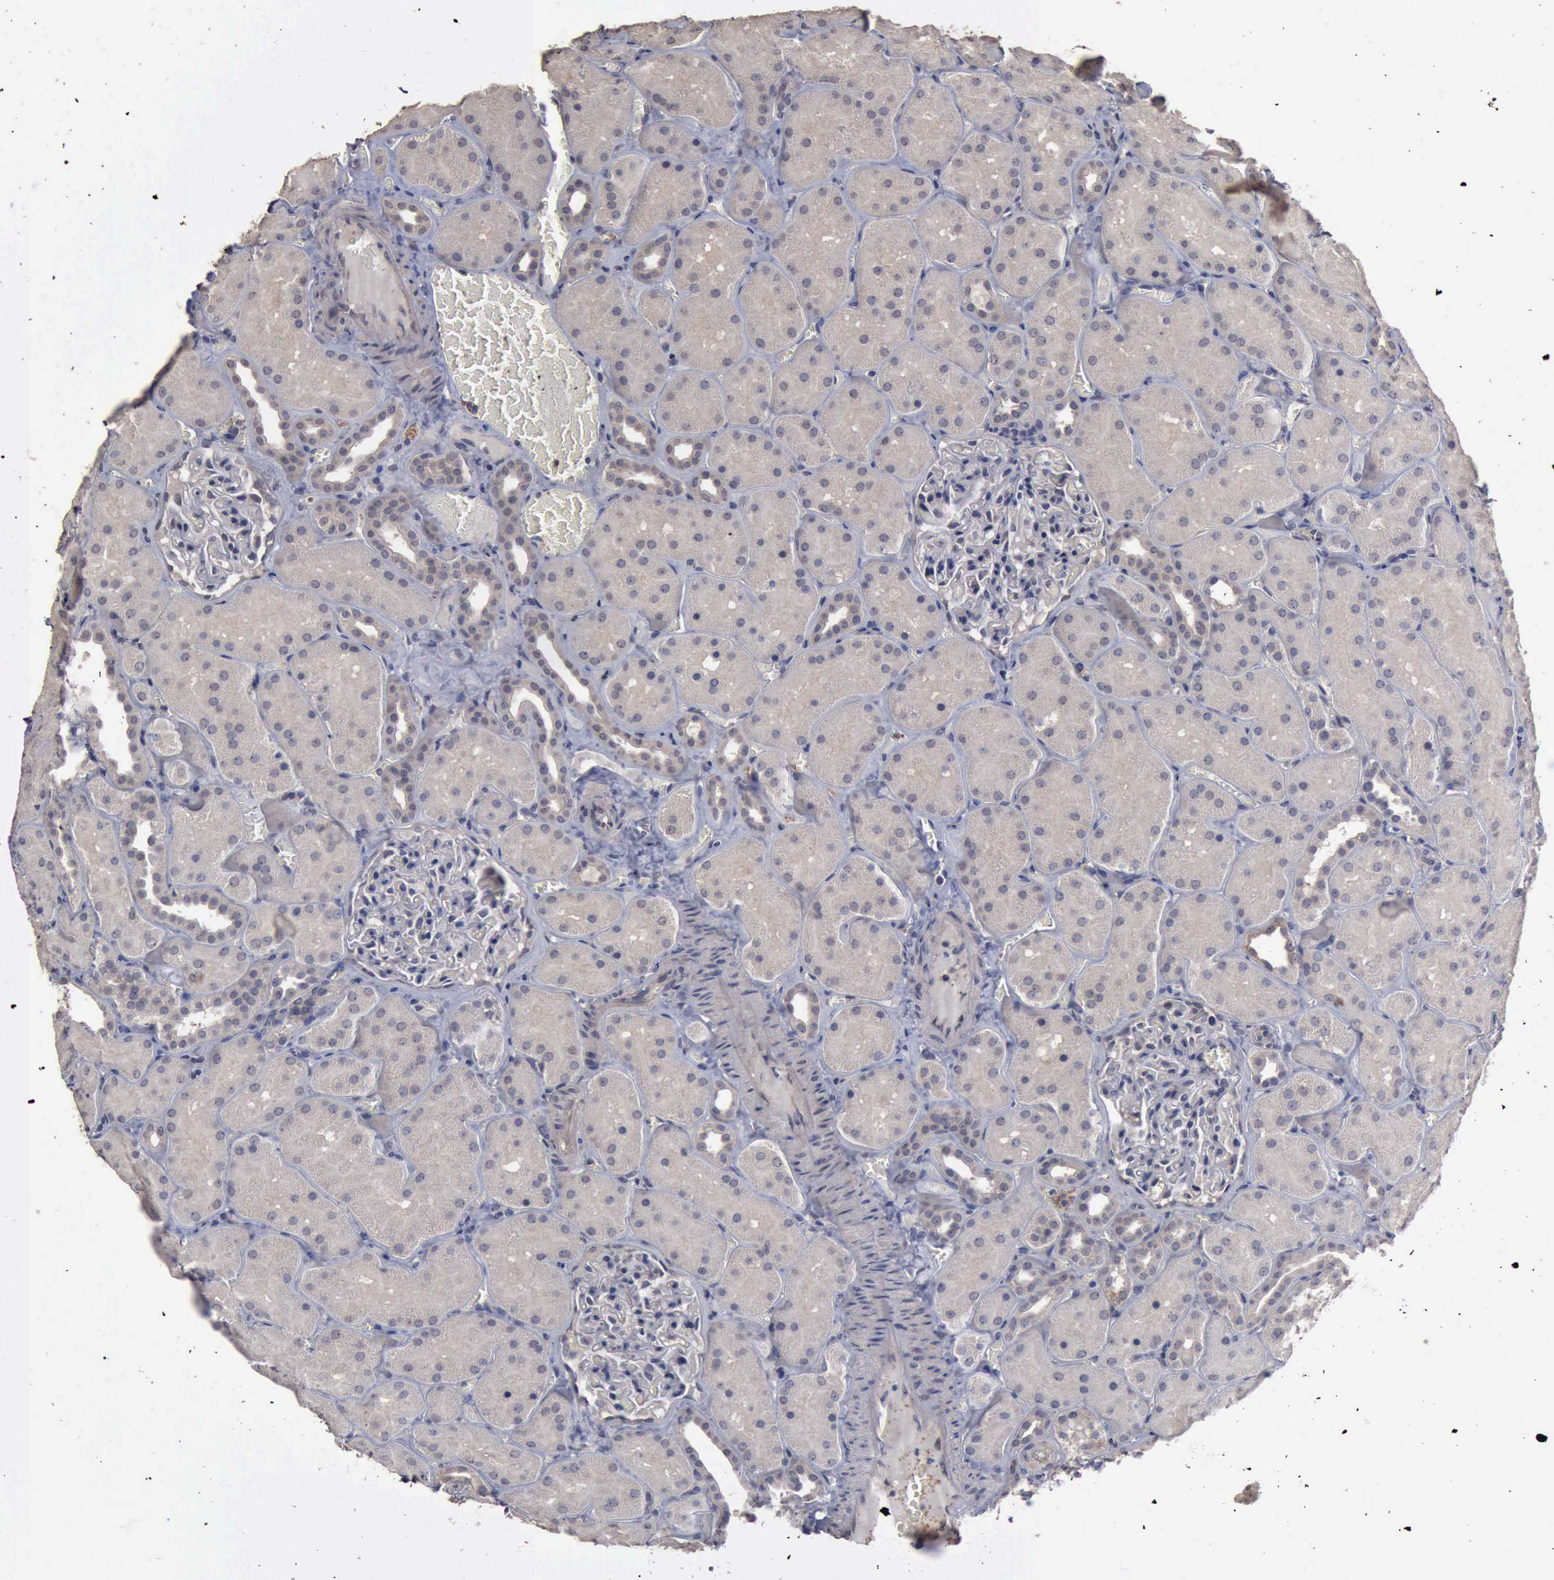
{"staining": {"intensity": "negative", "quantity": "none", "location": "none"}, "tissue": "kidney", "cell_type": "Cells in glomeruli", "image_type": "normal", "snomed": [{"axis": "morphology", "description": "Normal tissue, NOS"}, {"axis": "topography", "description": "Kidney"}], "caption": "DAB immunohistochemical staining of unremarkable kidney displays no significant staining in cells in glomeruli. The staining was performed using DAB to visualize the protein expression in brown, while the nuclei were stained in blue with hematoxylin (Magnification: 20x).", "gene": "CRKL", "patient": {"sex": "male", "age": 28}}